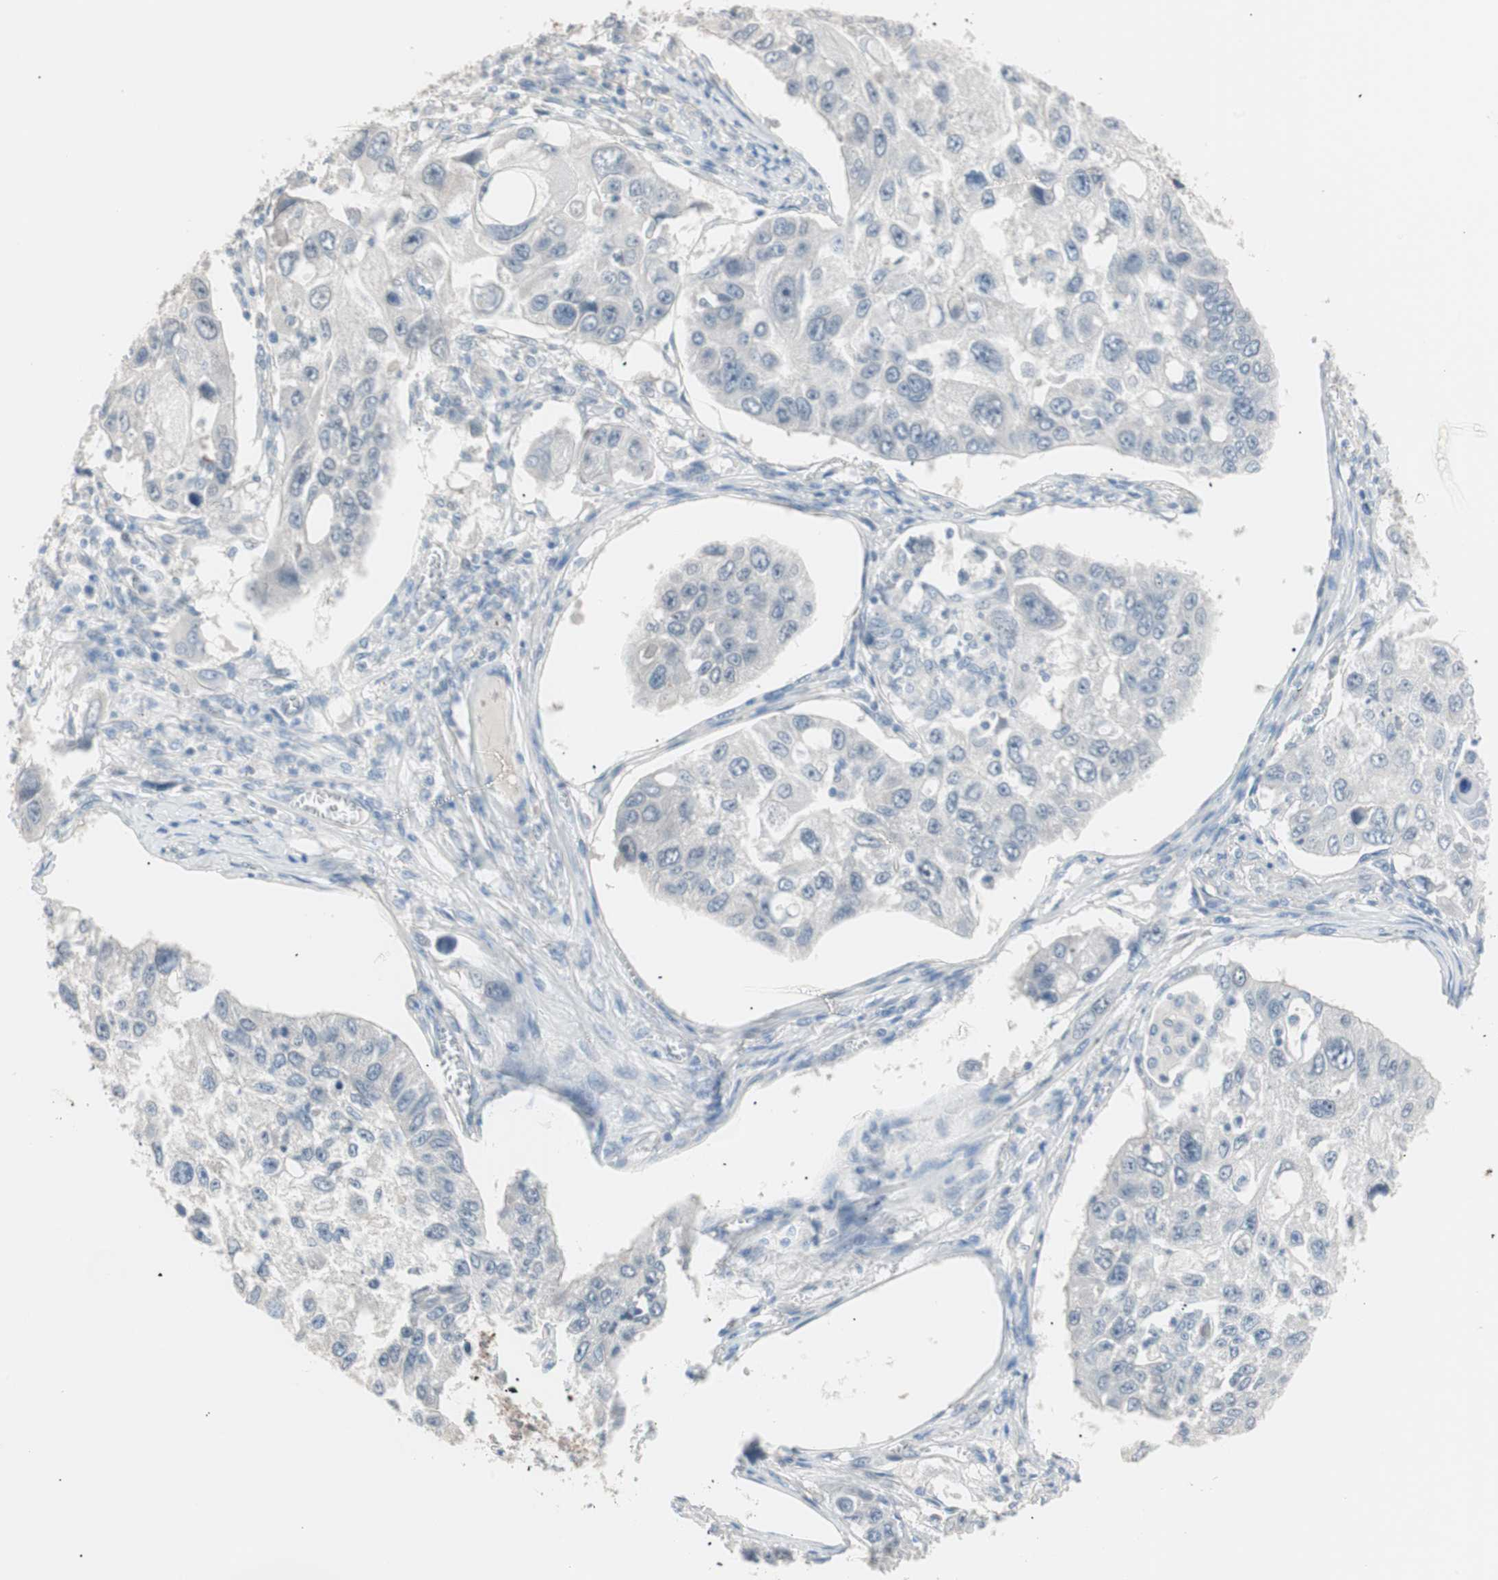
{"staining": {"intensity": "negative", "quantity": "none", "location": "none"}, "tissue": "lung cancer", "cell_type": "Tumor cells", "image_type": "cancer", "snomed": [{"axis": "morphology", "description": "Squamous cell carcinoma, NOS"}, {"axis": "topography", "description": "Lung"}], "caption": "Lung cancer (squamous cell carcinoma) stained for a protein using immunohistochemistry exhibits no staining tumor cells.", "gene": "VIL1", "patient": {"sex": "male", "age": 71}}